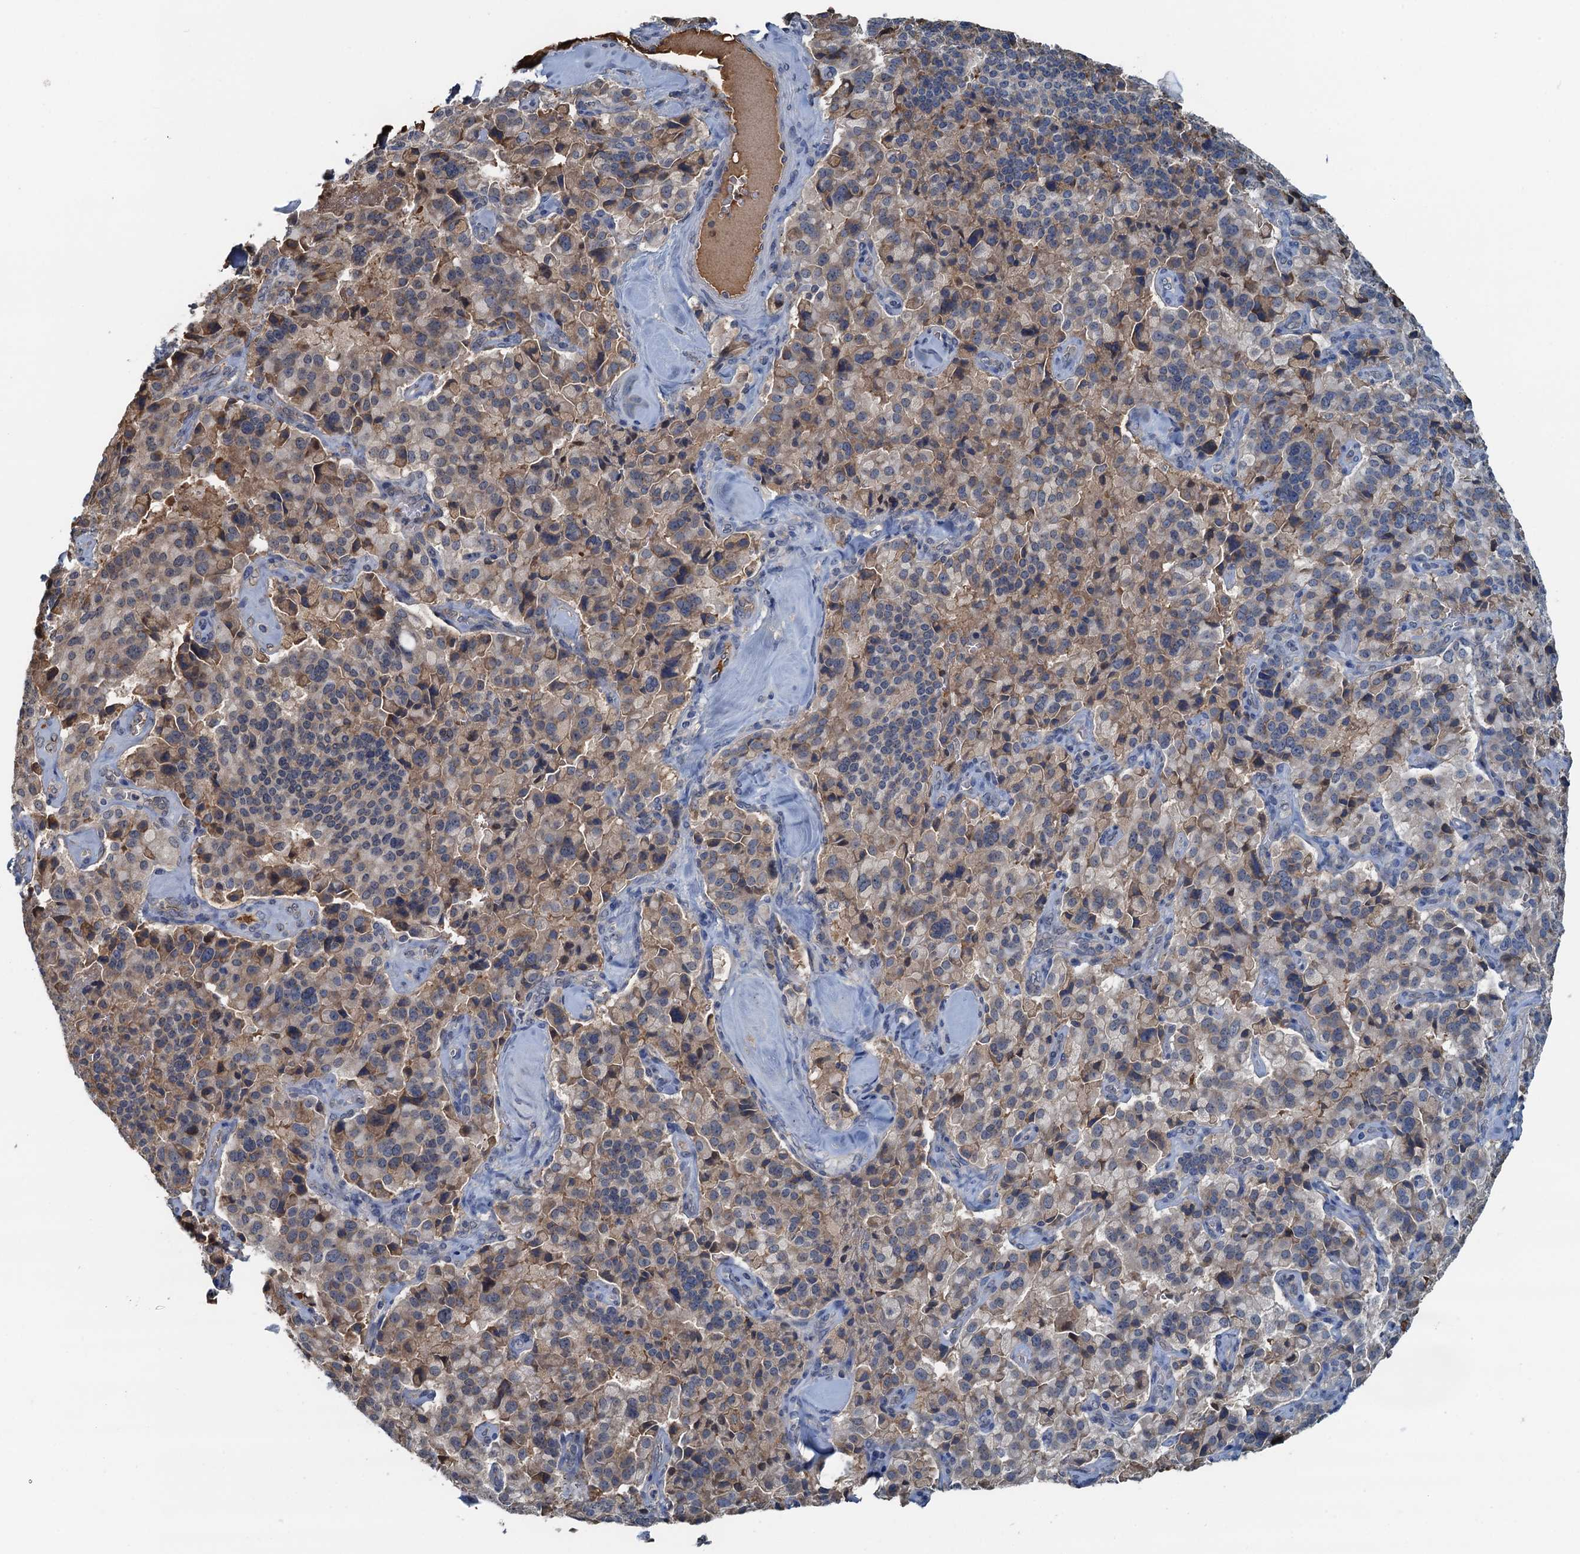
{"staining": {"intensity": "weak", "quantity": "25%-75%", "location": "cytoplasmic/membranous"}, "tissue": "pancreatic cancer", "cell_type": "Tumor cells", "image_type": "cancer", "snomed": [{"axis": "morphology", "description": "Adenocarcinoma, NOS"}, {"axis": "topography", "description": "Pancreas"}], "caption": "Immunohistochemical staining of pancreatic cancer reveals weak cytoplasmic/membranous protein expression in approximately 25%-75% of tumor cells. Nuclei are stained in blue.", "gene": "LSM14B", "patient": {"sex": "male", "age": 65}}